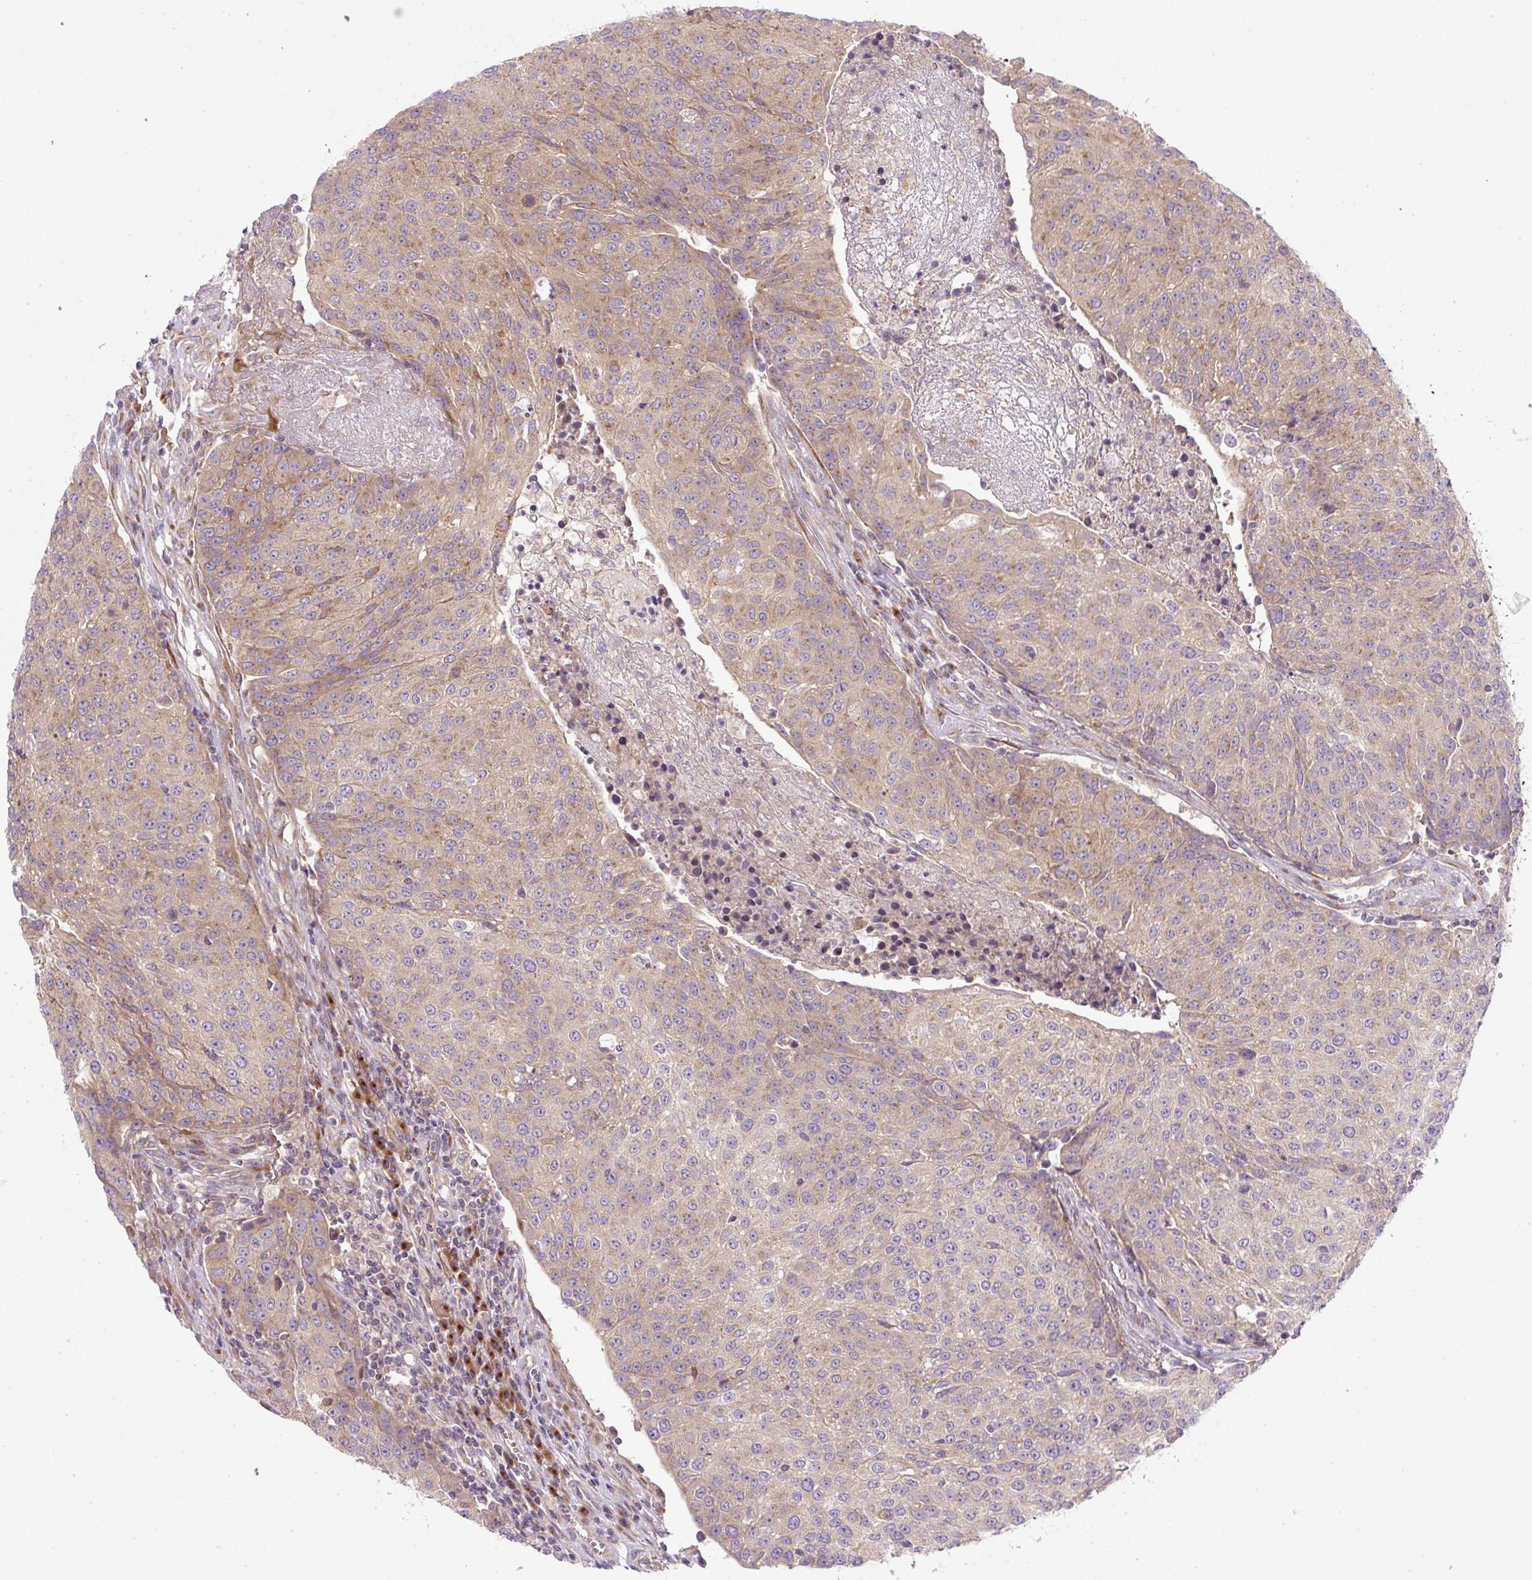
{"staining": {"intensity": "weak", "quantity": ">75%", "location": "cytoplasmic/membranous"}, "tissue": "urothelial cancer", "cell_type": "Tumor cells", "image_type": "cancer", "snomed": [{"axis": "morphology", "description": "Urothelial carcinoma, High grade"}, {"axis": "topography", "description": "Urinary bladder"}], "caption": "IHC photomicrograph of human high-grade urothelial carcinoma stained for a protein (brown), which reveals low levels of weak cytoplasmic/membranous positivity in approximately >75% of tumor cells.", "gene": "MLX", "patient": {"sex": "female", "age": 85}}